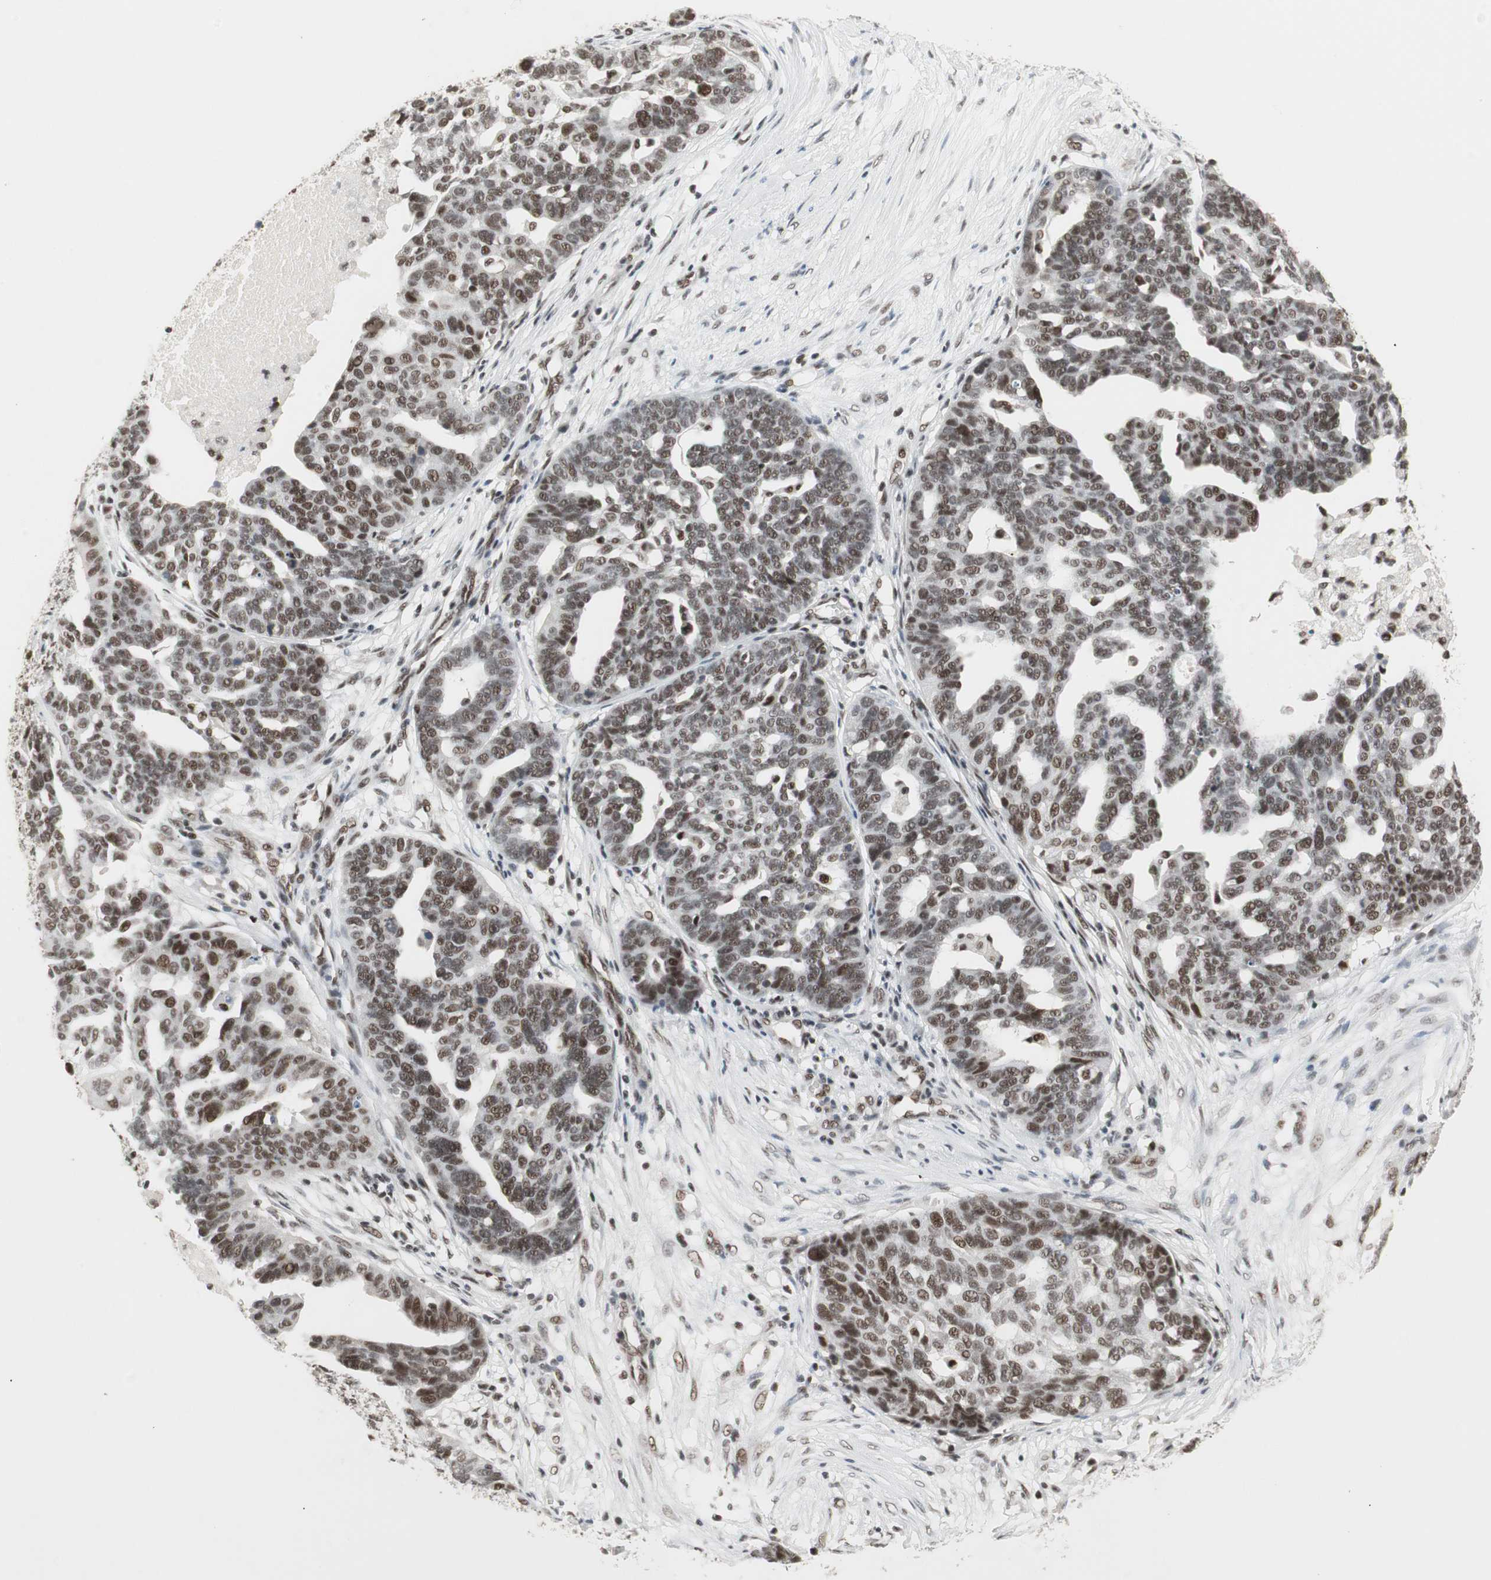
{"staining": {"intensity": "strong", "quantity": ">75%", "location": "nuclear"}, "tissue": "ovarian cancer", "cell_type": "Tumor cells", "image_type": "cancer", "snomed": [{"axis": "morphology", "description": "Cystadenocarcinoma, serous, NOS"}, {"axis": "topography", "description": "Ovary"}], "caption": "Human ovarian cancer stained with a protein marker exhibits strong staining in tumor cells.", "gene": "RTF1", "patient": {"sex": "female", "age": 59}}